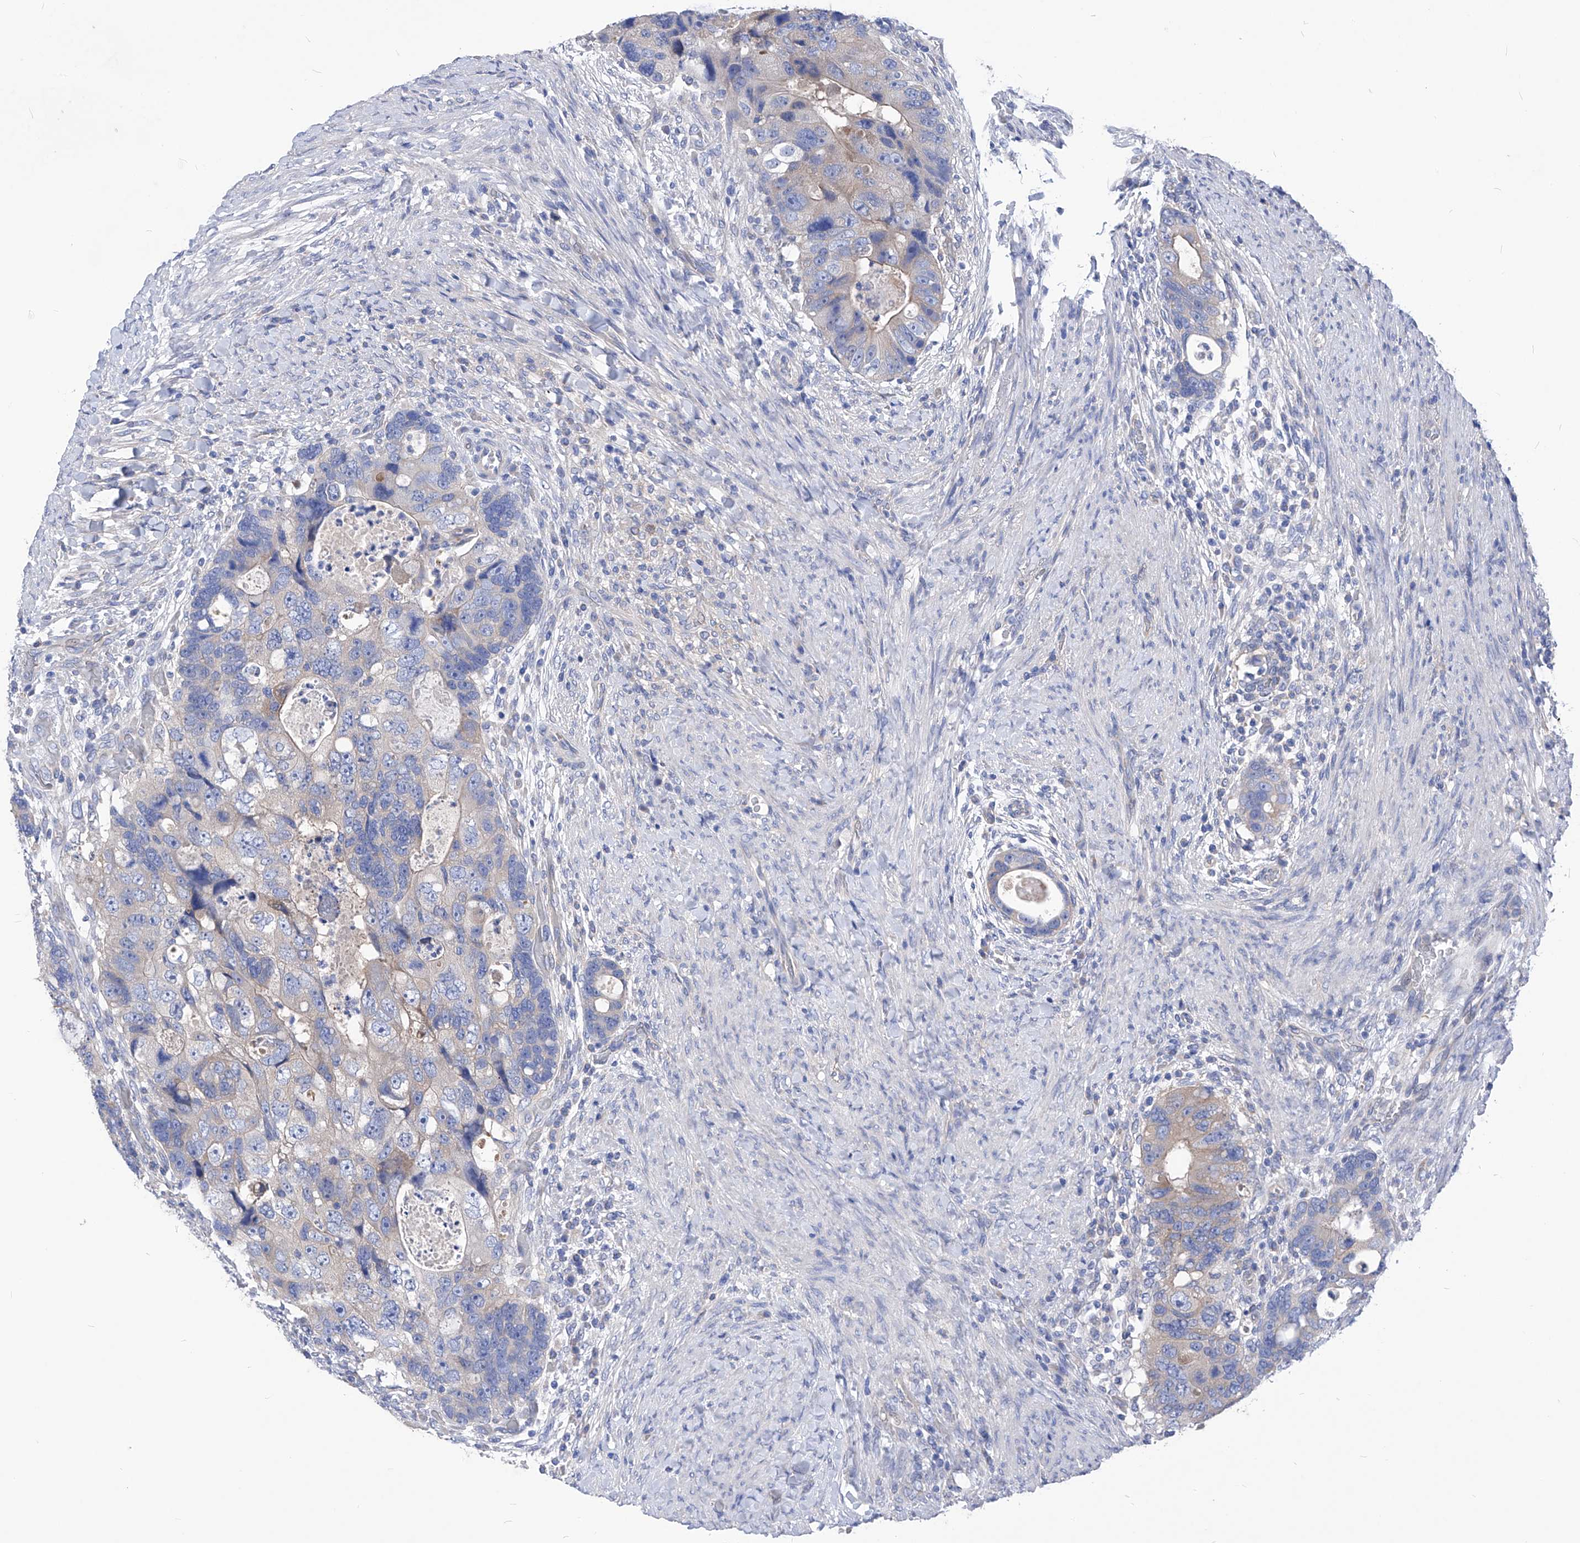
{"staining": {"intensity": "weak", "quantity": "<25%", "location": "cytoplasmic/membranous"}, "tissue": "colorectal cancer", "cell_type": "Tumor cells", "image_type": "cancer", "snomed": [{"axis": "morphology", "description": "Adenocarcinoma, NOS"}, {"axis": "topography", "description": "Rectum"}], "caption": "Colorectal cancer (adenocarcinoma) was stained to show a protein in brown. There is no significant positivity in tumor cells. (IHC, brightfield microscopy, high magnification).", "gene": "XPNPEP1", "patient": {"sex": "male", "age": 59}}